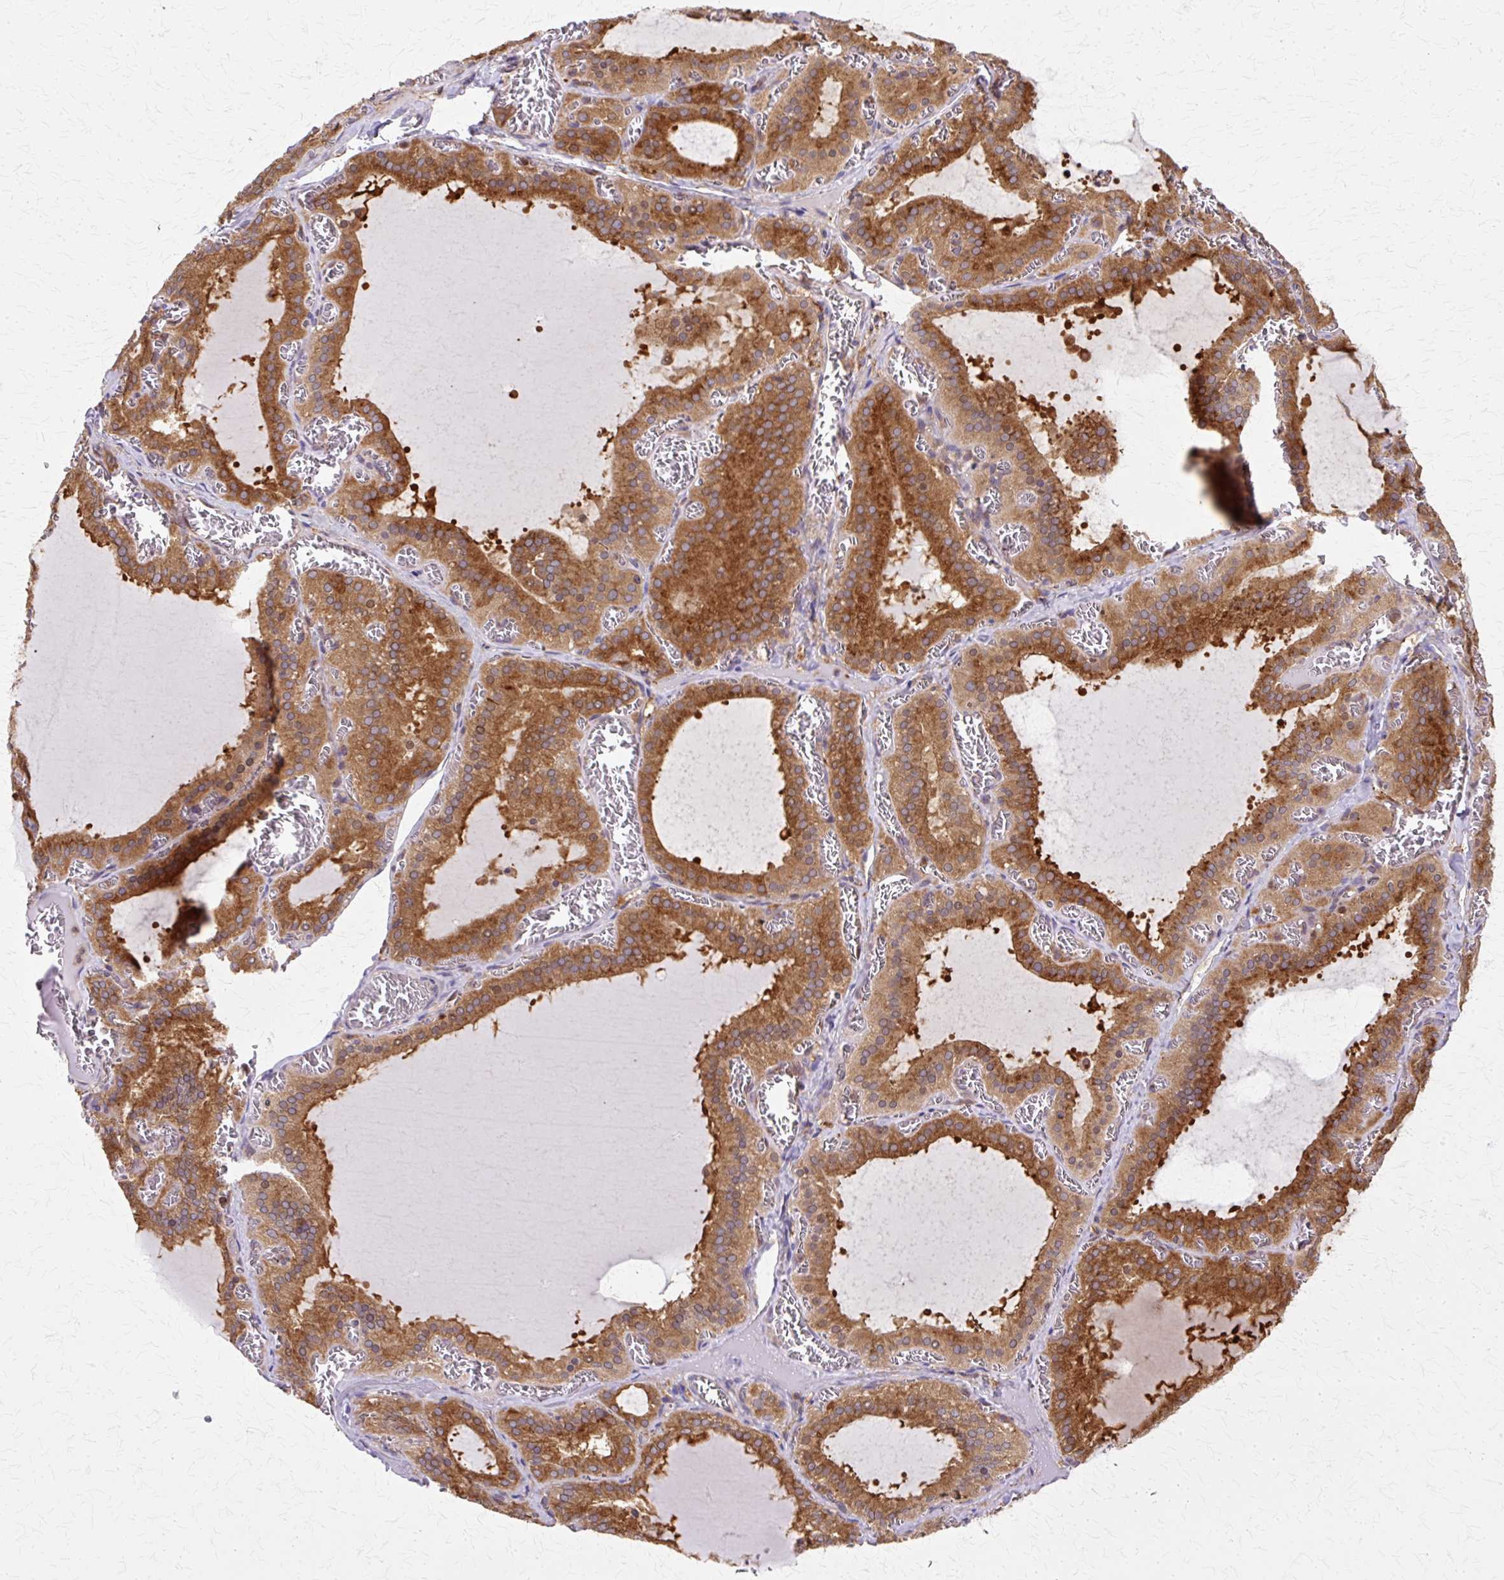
{"staining": {"intensity": "strong", "quantity": ">75%", "location": "cytoplasmic/membranous"}, "tissue": "thyroid gland", "cell_type": "Glandular cells", "image_type": "normal", "snomed": [{"axis": "morphology", "description": "Normal tissue, NOS"}, {"axis": "topography", "description": "Thyroid gland"}], "caption": "Human thyroid gland stained for a protein (brown) reveals strong cytoplasmic/membranous positive expression in approximately >75% of glandular cells.", "gene": "COPB1", "patient": {"sex": "female", "age": 30}}